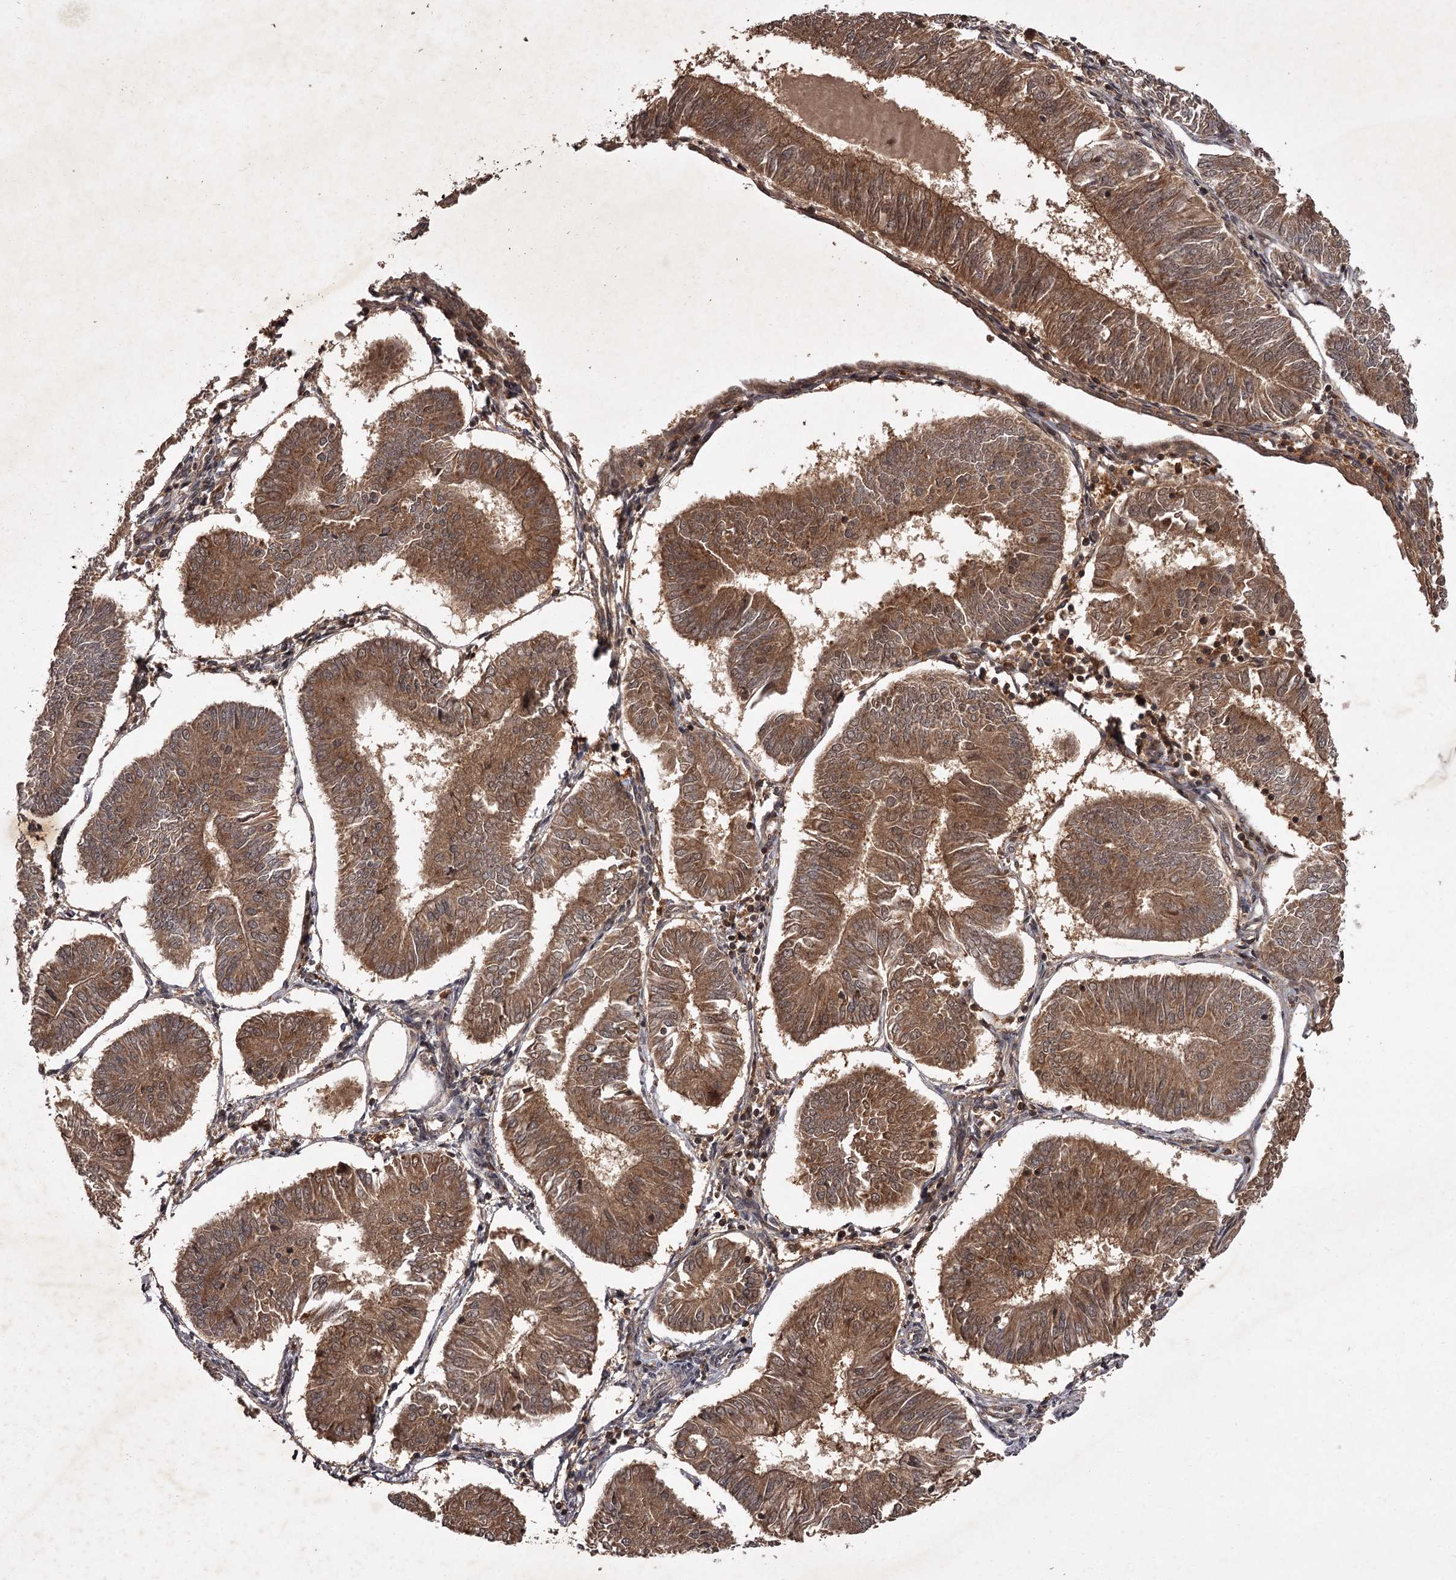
{"staining": {"intensity": "moderate", "quantity": ">75%", "location": "cytoplasmic/membranous"}, "tissue": "endometrial cancer", "cell_type": "Tumor cells", "image_type": "cancer", "snomed": [{"axis": "morphology", "description": "Adenocarcinoma, NOS"}, {"axis": "topography", "description": "Endometrium"}], "caption": "A high-resolution image shows immunohistochemistry staining of endometrial adenocarcinoma, which exhibits moderate cytoplasmic/membranous staining in approximately >75% of tumor cells.", "gene": "TBC1D23", "patient": {"sex": "female", "age": 58}}